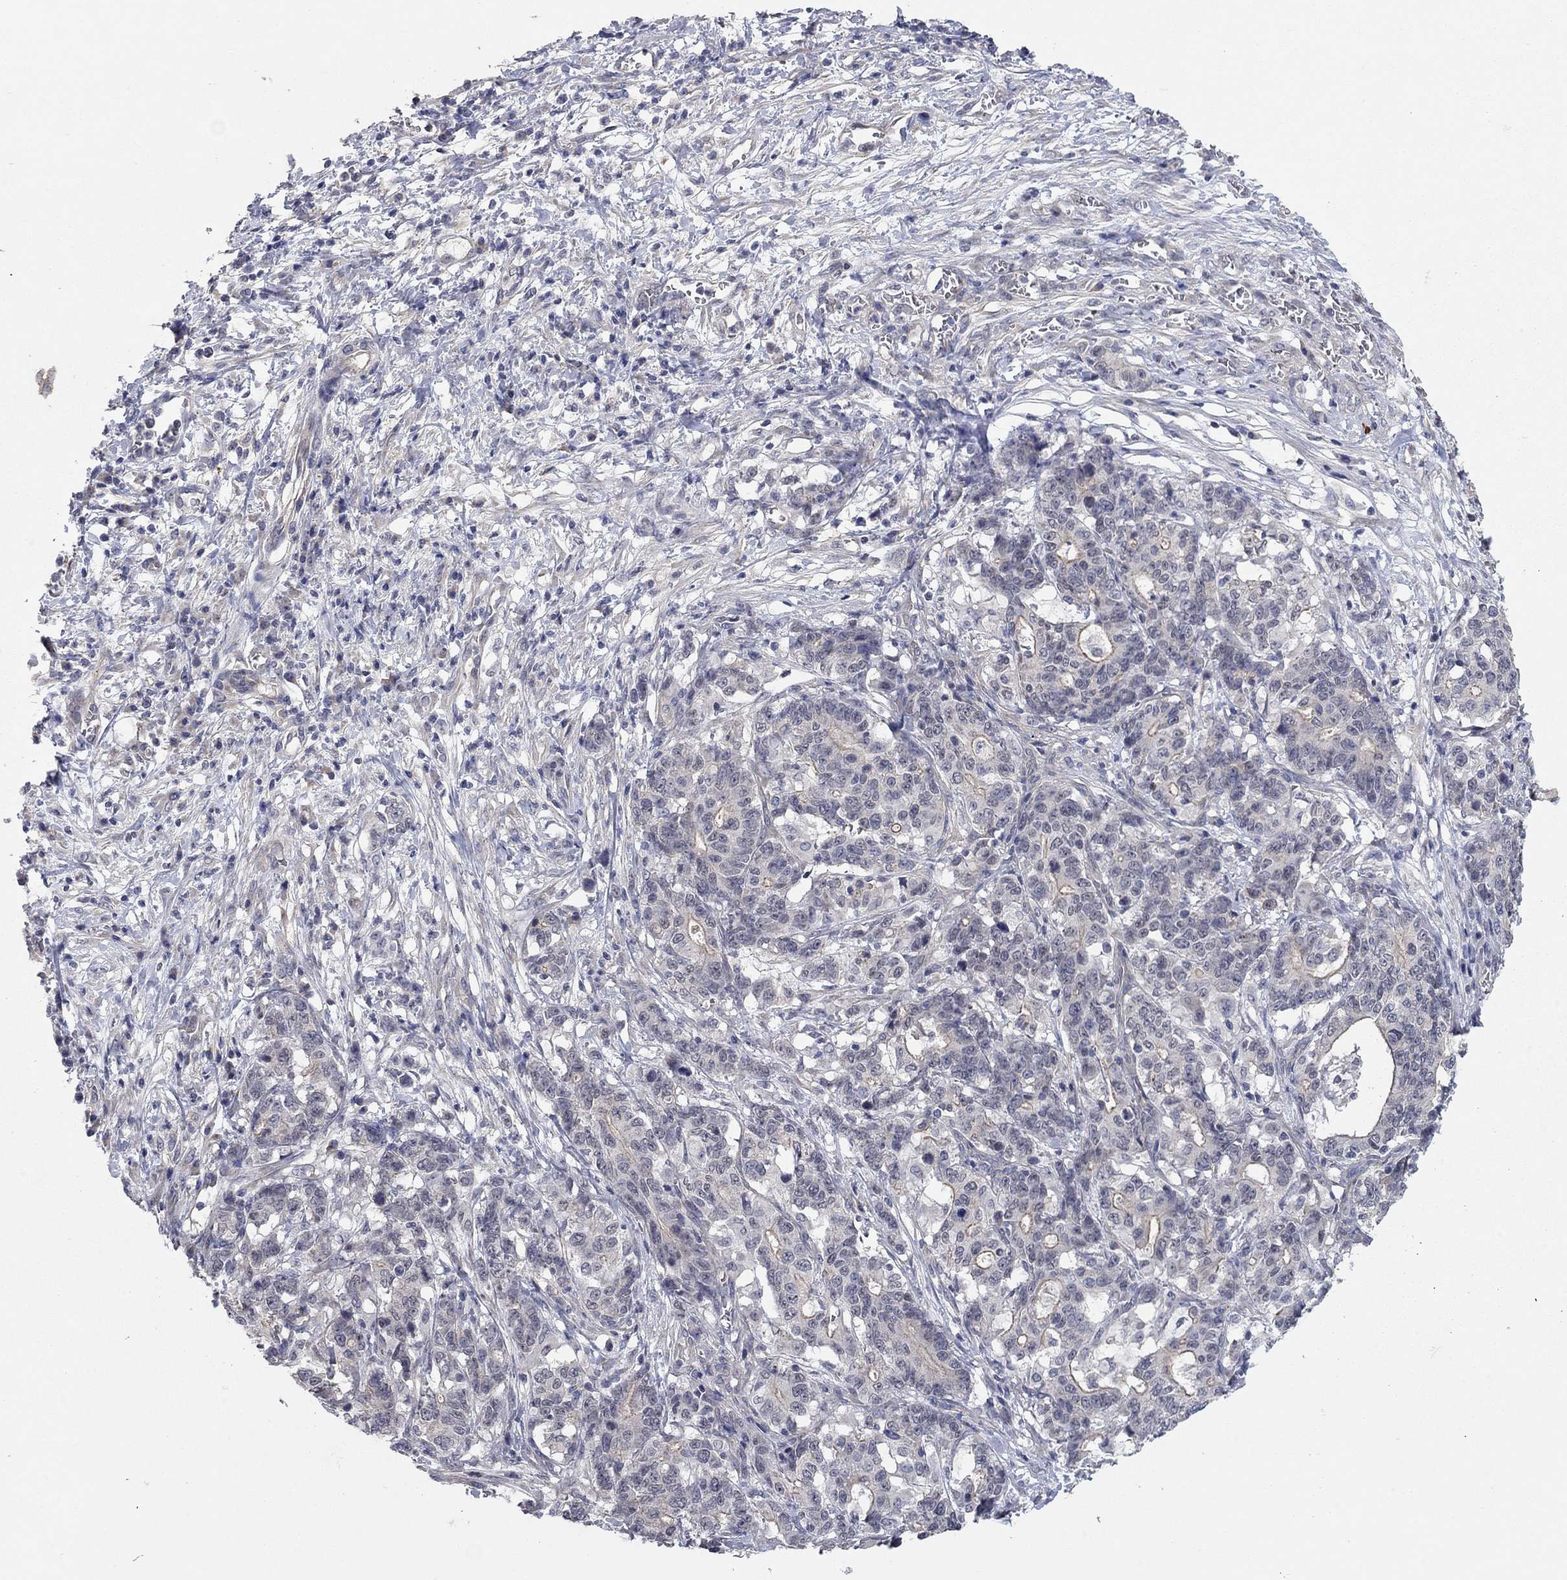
{"staining": {"intensity": "moderate", "quantity": "<25%", "location": "cytoplasmic/membranous"}, "tissue": "stomach cancer", "cell_type": "Tumor cells", "image_type": "cancer", "snomed": [{"axis": "morphology", "description": "Normal tissue, NOS"}, {"axis": "morphology", "description": "Adenocarcinoma, NOS"}, {"axis": "topography", "description": "Stomach"}], "caption": "Human stomach cancer (adenocarcinoma) stained for a protein (brown) demonstrates moderate cytoplasmic/membranous positive staining in approximately <25% of tumor cells.", "gene": "WASF3", "patient": {"sex": "female", "age": 64}}